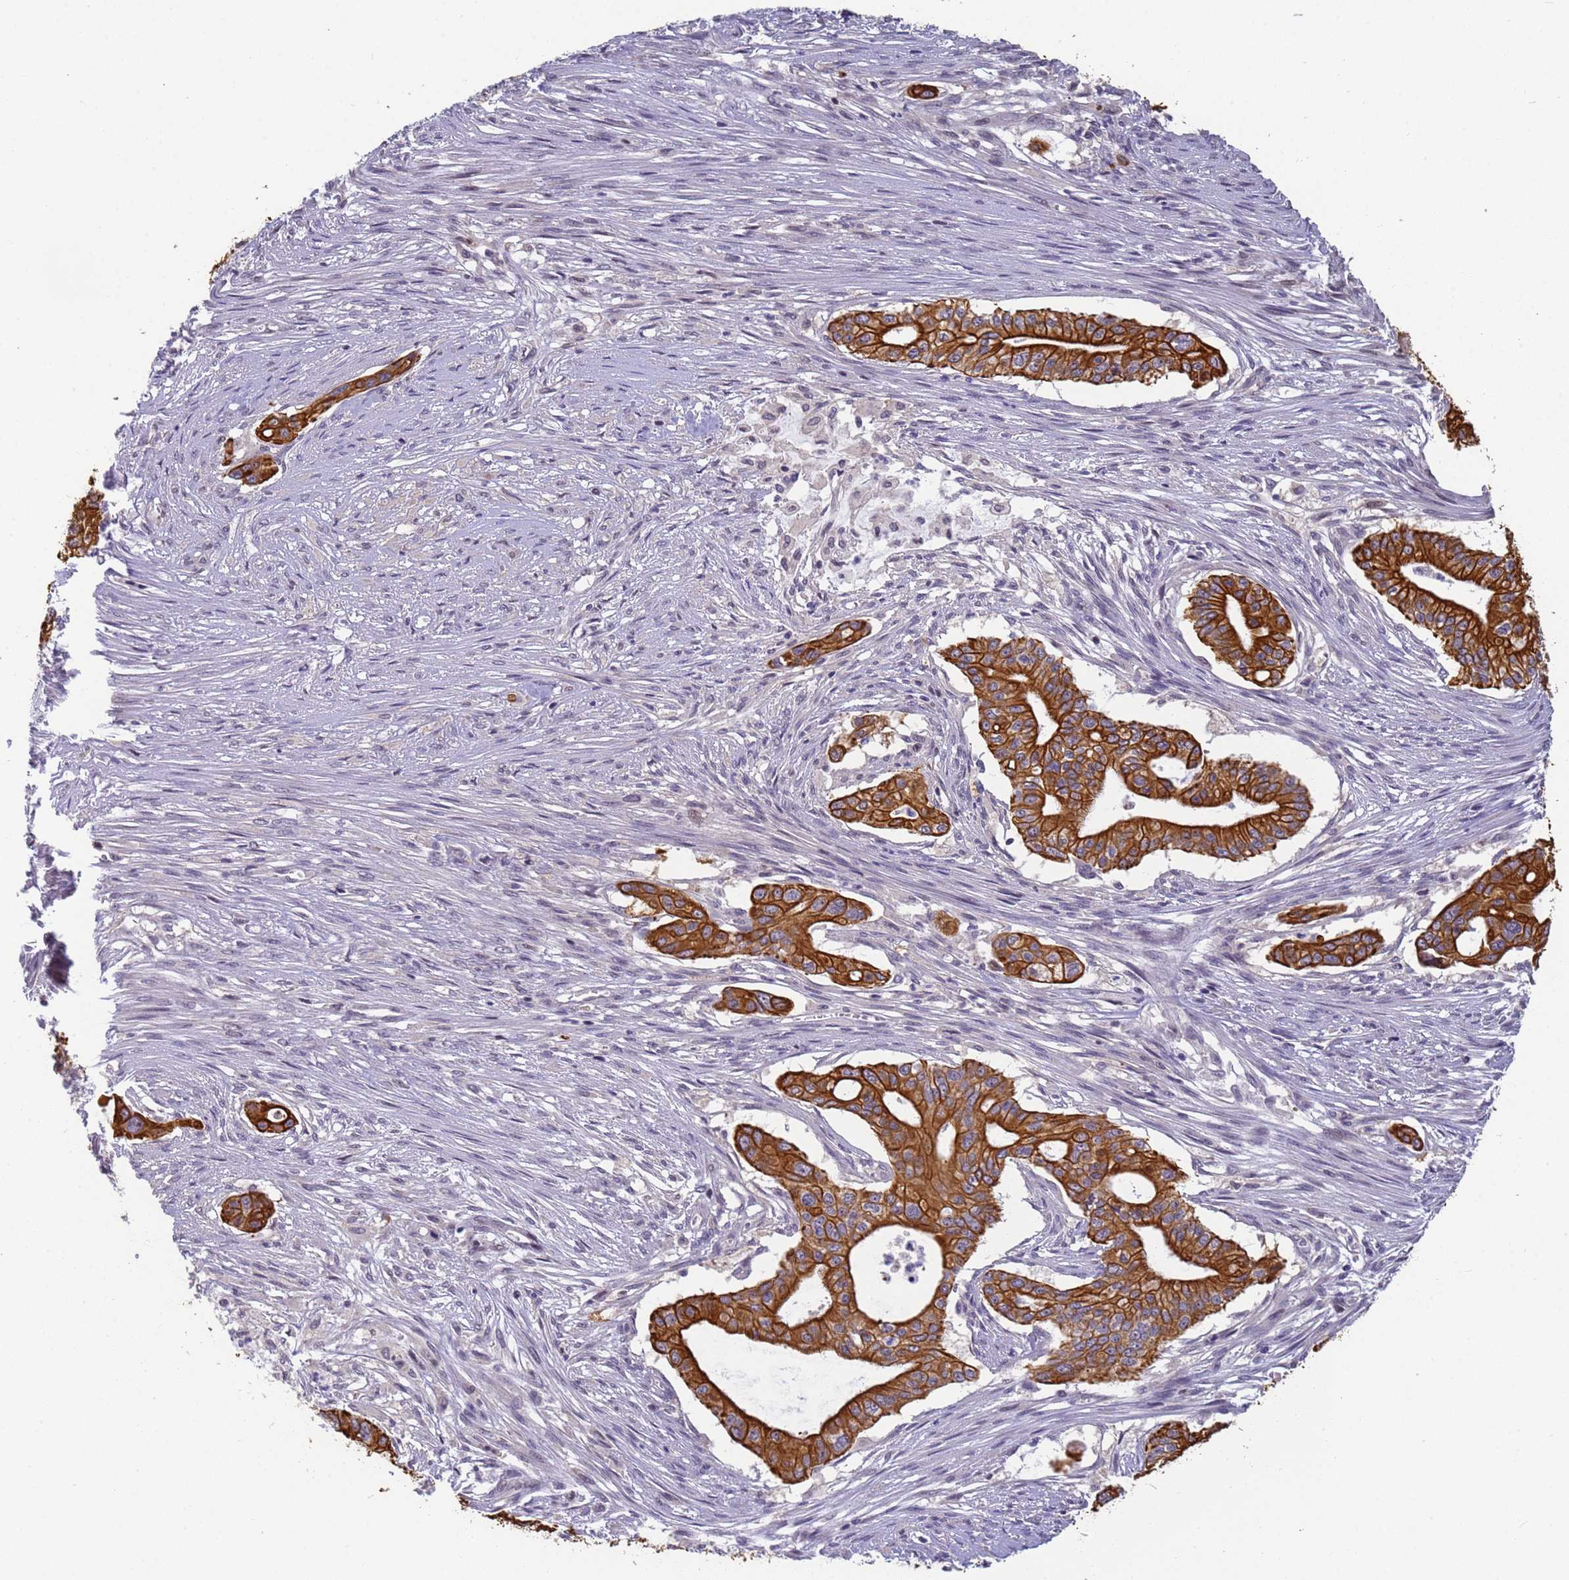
{"staining": {"intensity": "strong", "quantity": ">75%", "location": "cytoplasmic/membranous"}, "tissue": "pancreatic cancer", "cell_type": "Tumor cells", "image_type": "cancer", "snomed": [{"axis": "morphology", "description": "Adenocarcinoma, NOS"}, {"axis": "topography", "description": "Pancreas"}], "caption": "About >75% of tumor cells in human pancreatic adenocarcinoma exhibit strong cytoplasmic/membranous protein expression as visualized by brown immunohistochemical staining.", "gene": "VWA3A", "patient": {"sex": "male", "age": 46}}